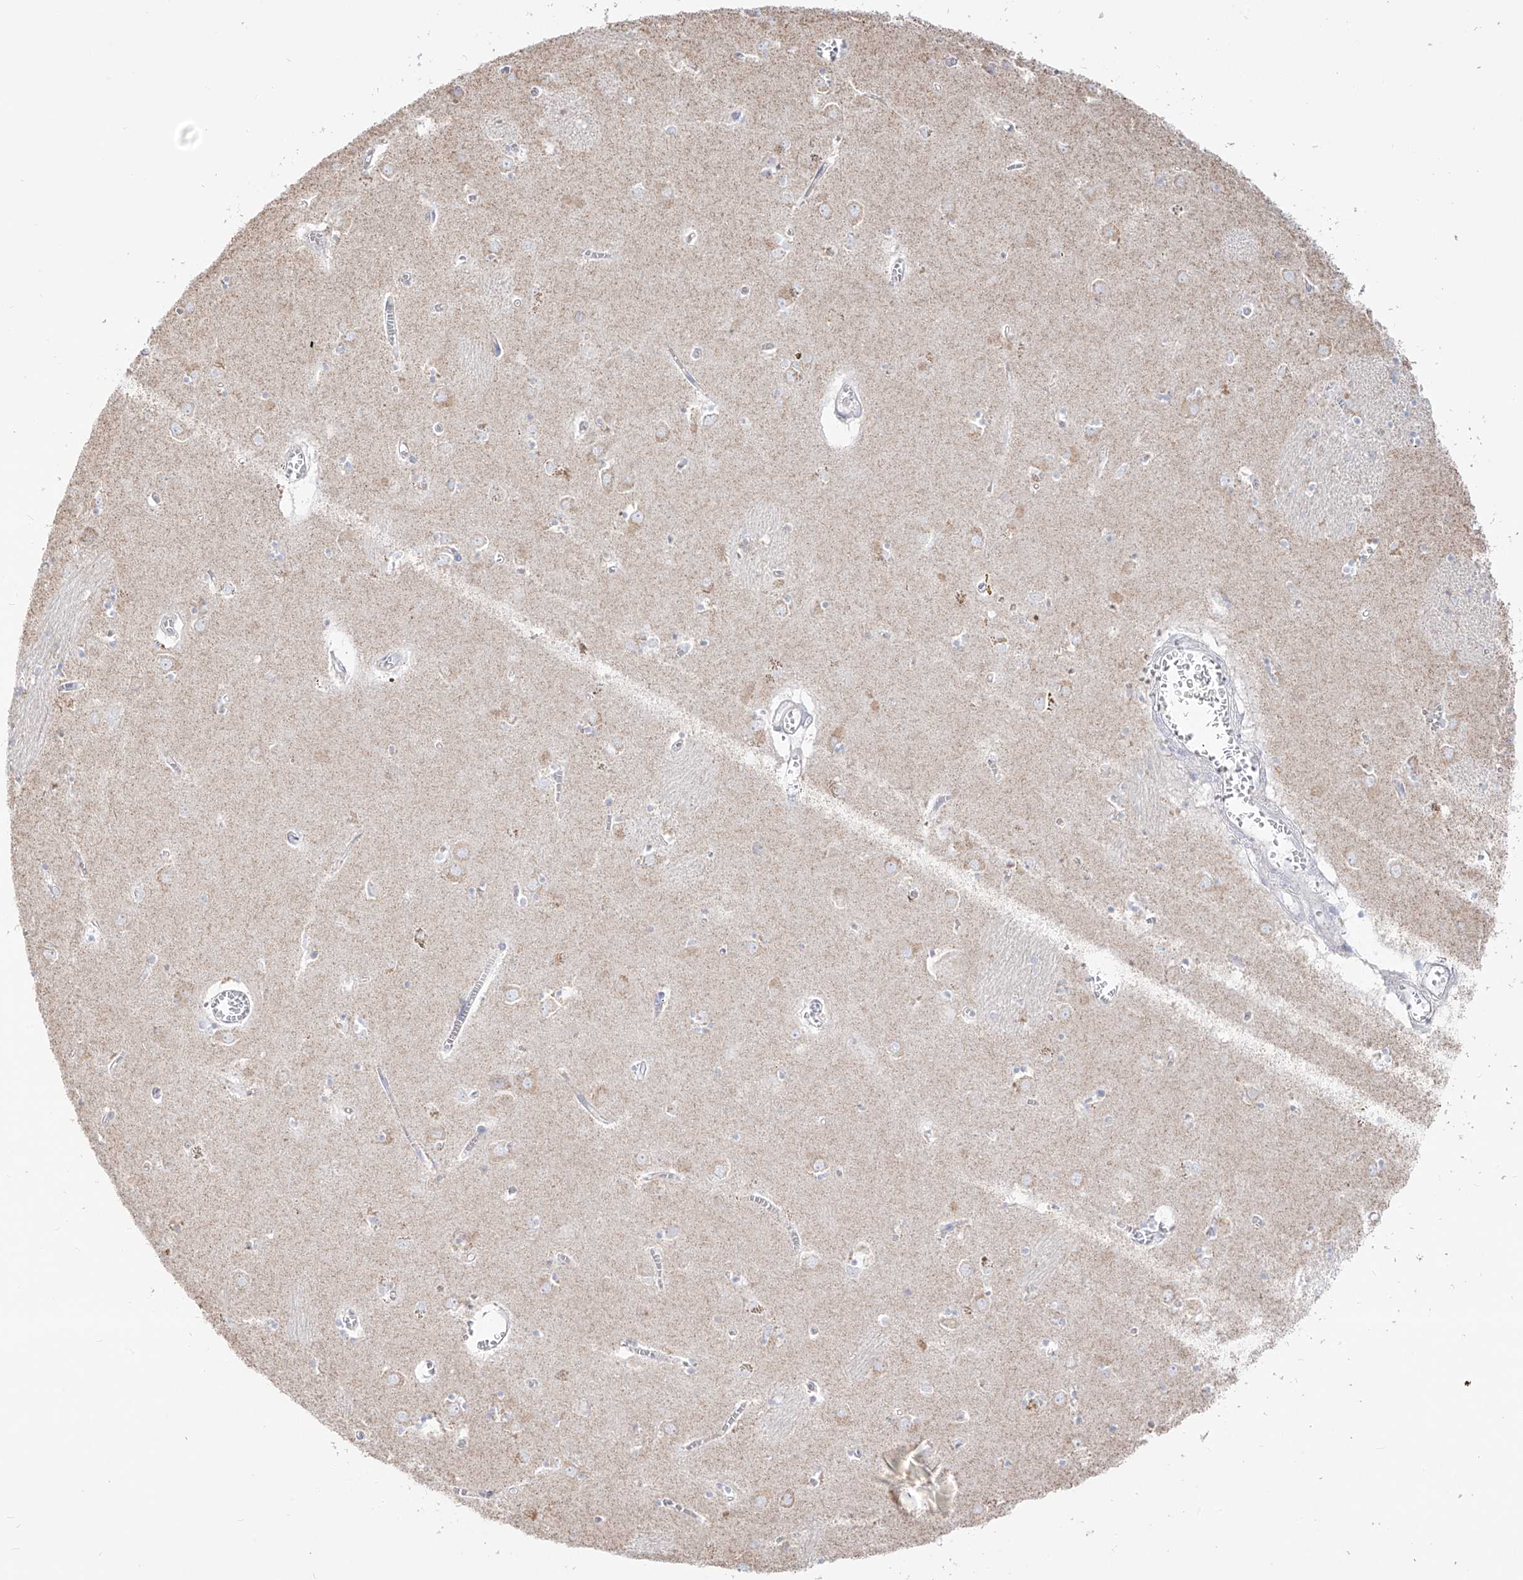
{"staining": {"intensity": "weak", "quantity": "<25%", "location": "cytoplasmic/membranous"}, "tissue": "caudate", "cell_type": "Glial cells", "image_type": "normal", "snomed": [{"axis": "morphology", "description": "Normal tissue, NOS"}, {"axis": "topography", "description": "Lateral ventricle wall"}], "caption": "Image shows no protein staining in glial cells of normal caudate. The staining was performed using DAB to visualize the protein expression in brown, while the nuclei were stained in blue with hematoxylin (Magnification: 20x).", "gene": "RCHY1", "patient": {"sex": "male", "age": 70}}